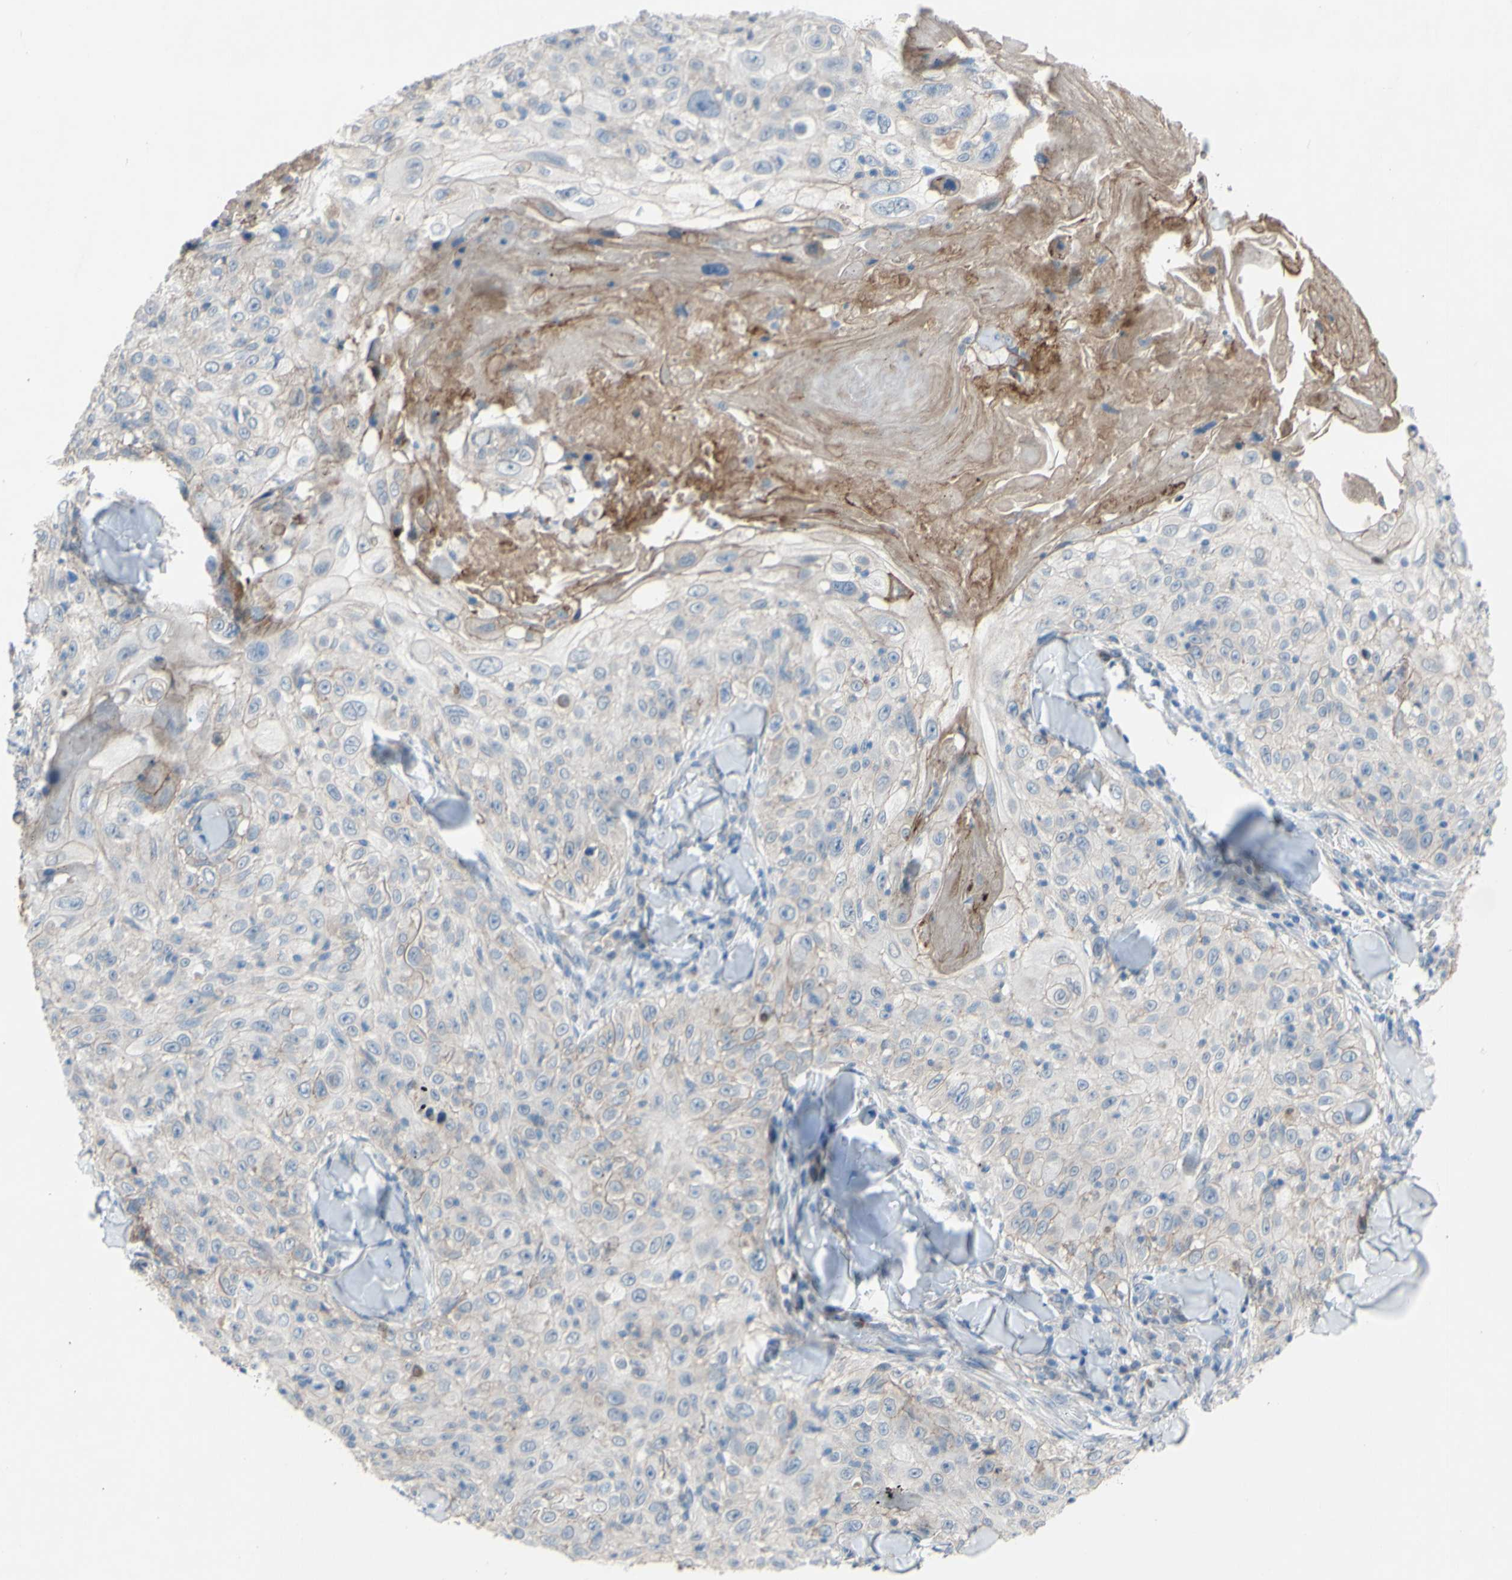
{"staining": {"intensity": "negative", "quantity": "none", "location": "none"}, "tissue": "skin cancer", "cell_type": "Tumor cells", "image_type": "cancer", "snomed": [{"axis": "morphology", "description": "Squamous cell carcinoma, NOS"}, {"axis": "topography", "description": "Skin"}], "caption": "Skin cancer (squamous cell carcinoma) was stained to show a protein in brown. There is no significant positivity in tumor cells. (DAB immunohistochemistry (IHC), high magnification).", "gene": "CDCP1", "patient": {"sex": "male", "age": 86}}